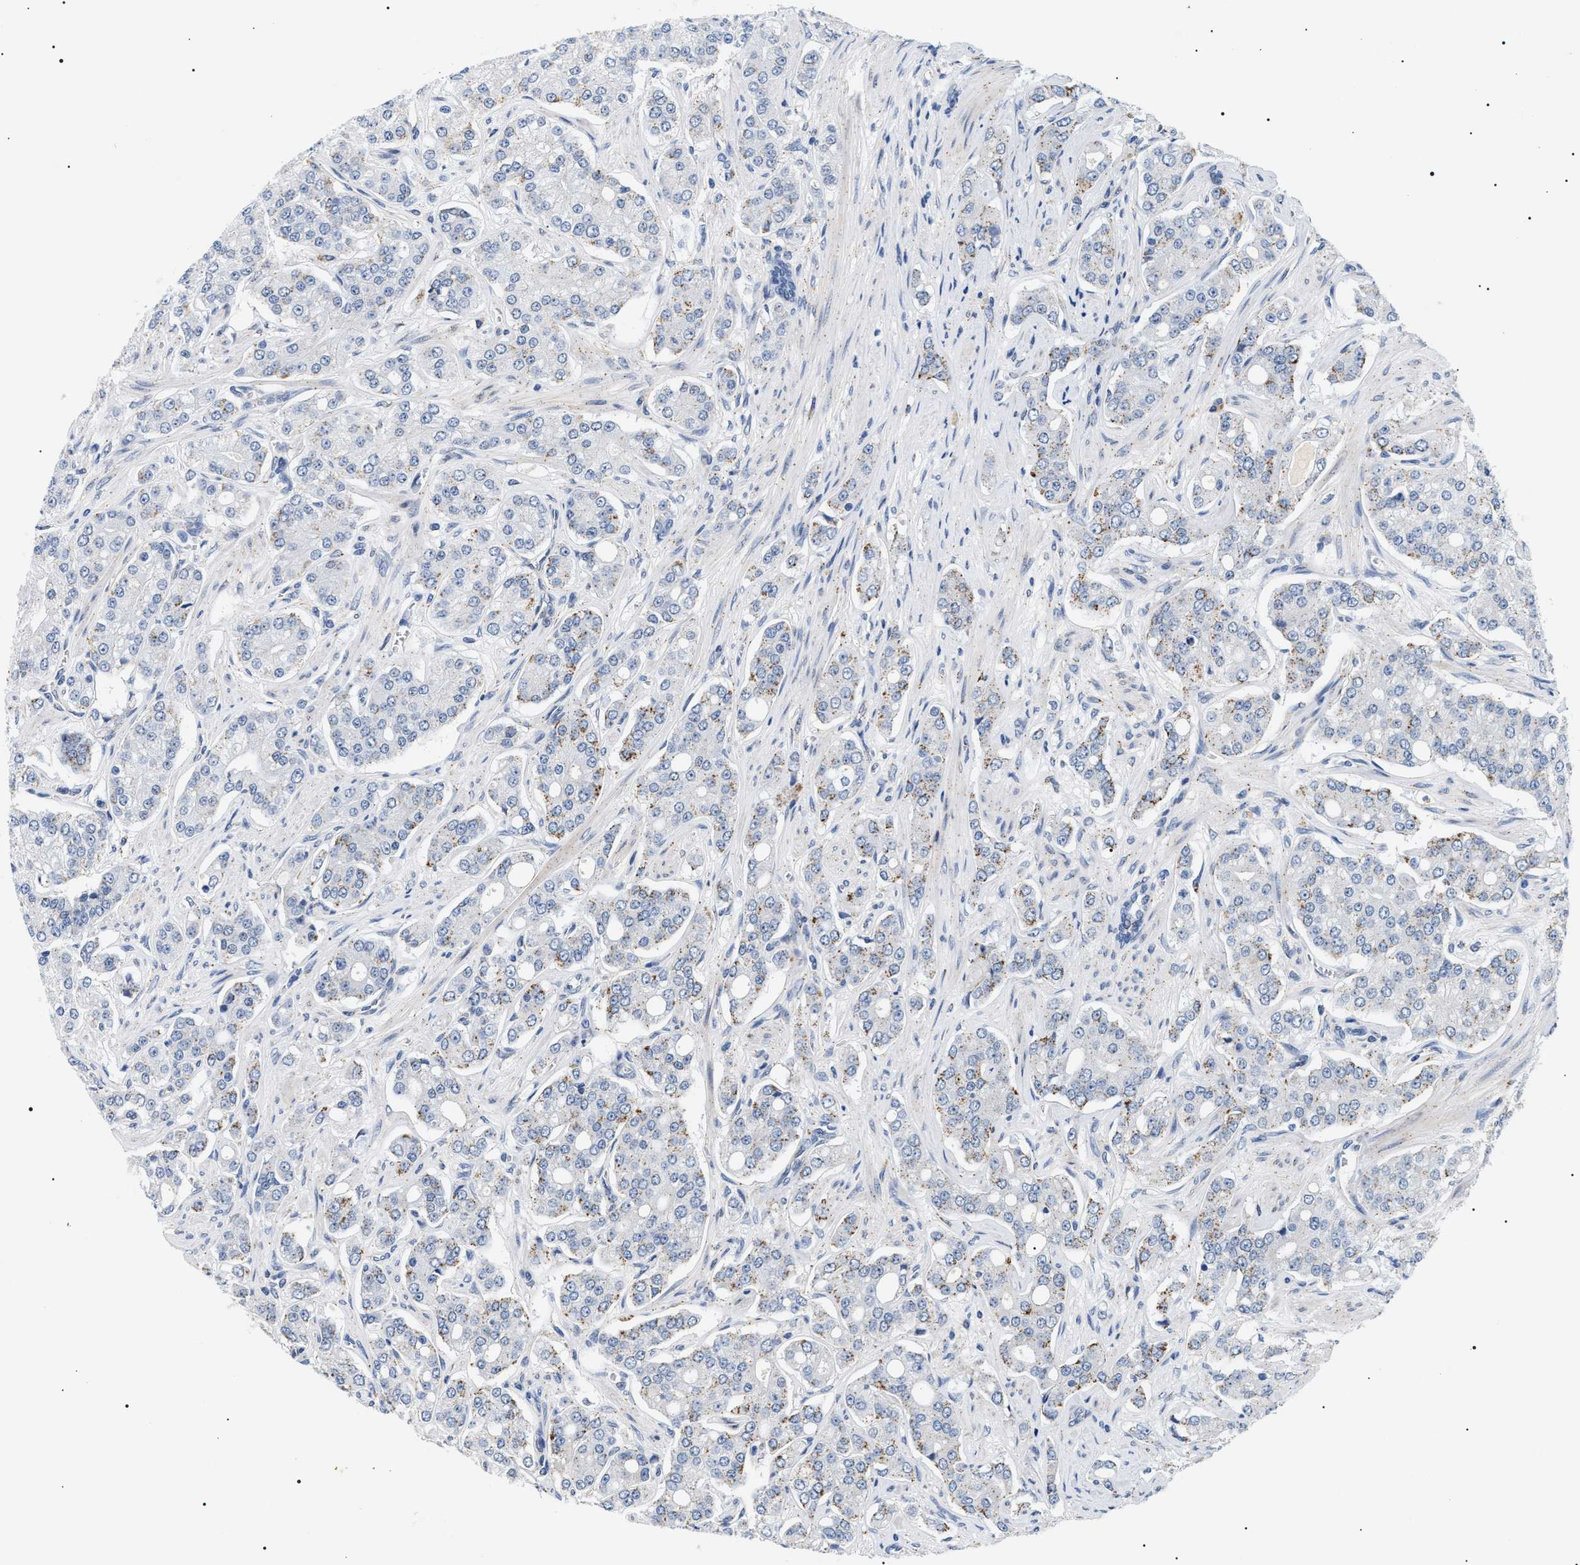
{"staining": {"intensity": "moderate", "quantity": "<25%", "location": "cytoplasmic/membranous"}, "tissue": "prostate cancer", "cell_type": "Tumor cells", "image_type": "cancer", "snomed": [{"axis": "morphology", "description": "Adenocarcinoma, High grade"}, {"axis": "topography", "description": "Prostate"}], "caption": "DAB (3,3'-diaminobenzidine) immunohistochemical staining of high-grade adenocarcinoma (prostate) displays moderate cytoplasmic/membranous protein positivity in about <25% of tumor cells.", "gene": "HSD17B11", "patient": {"sex": "male", "age": 71}}